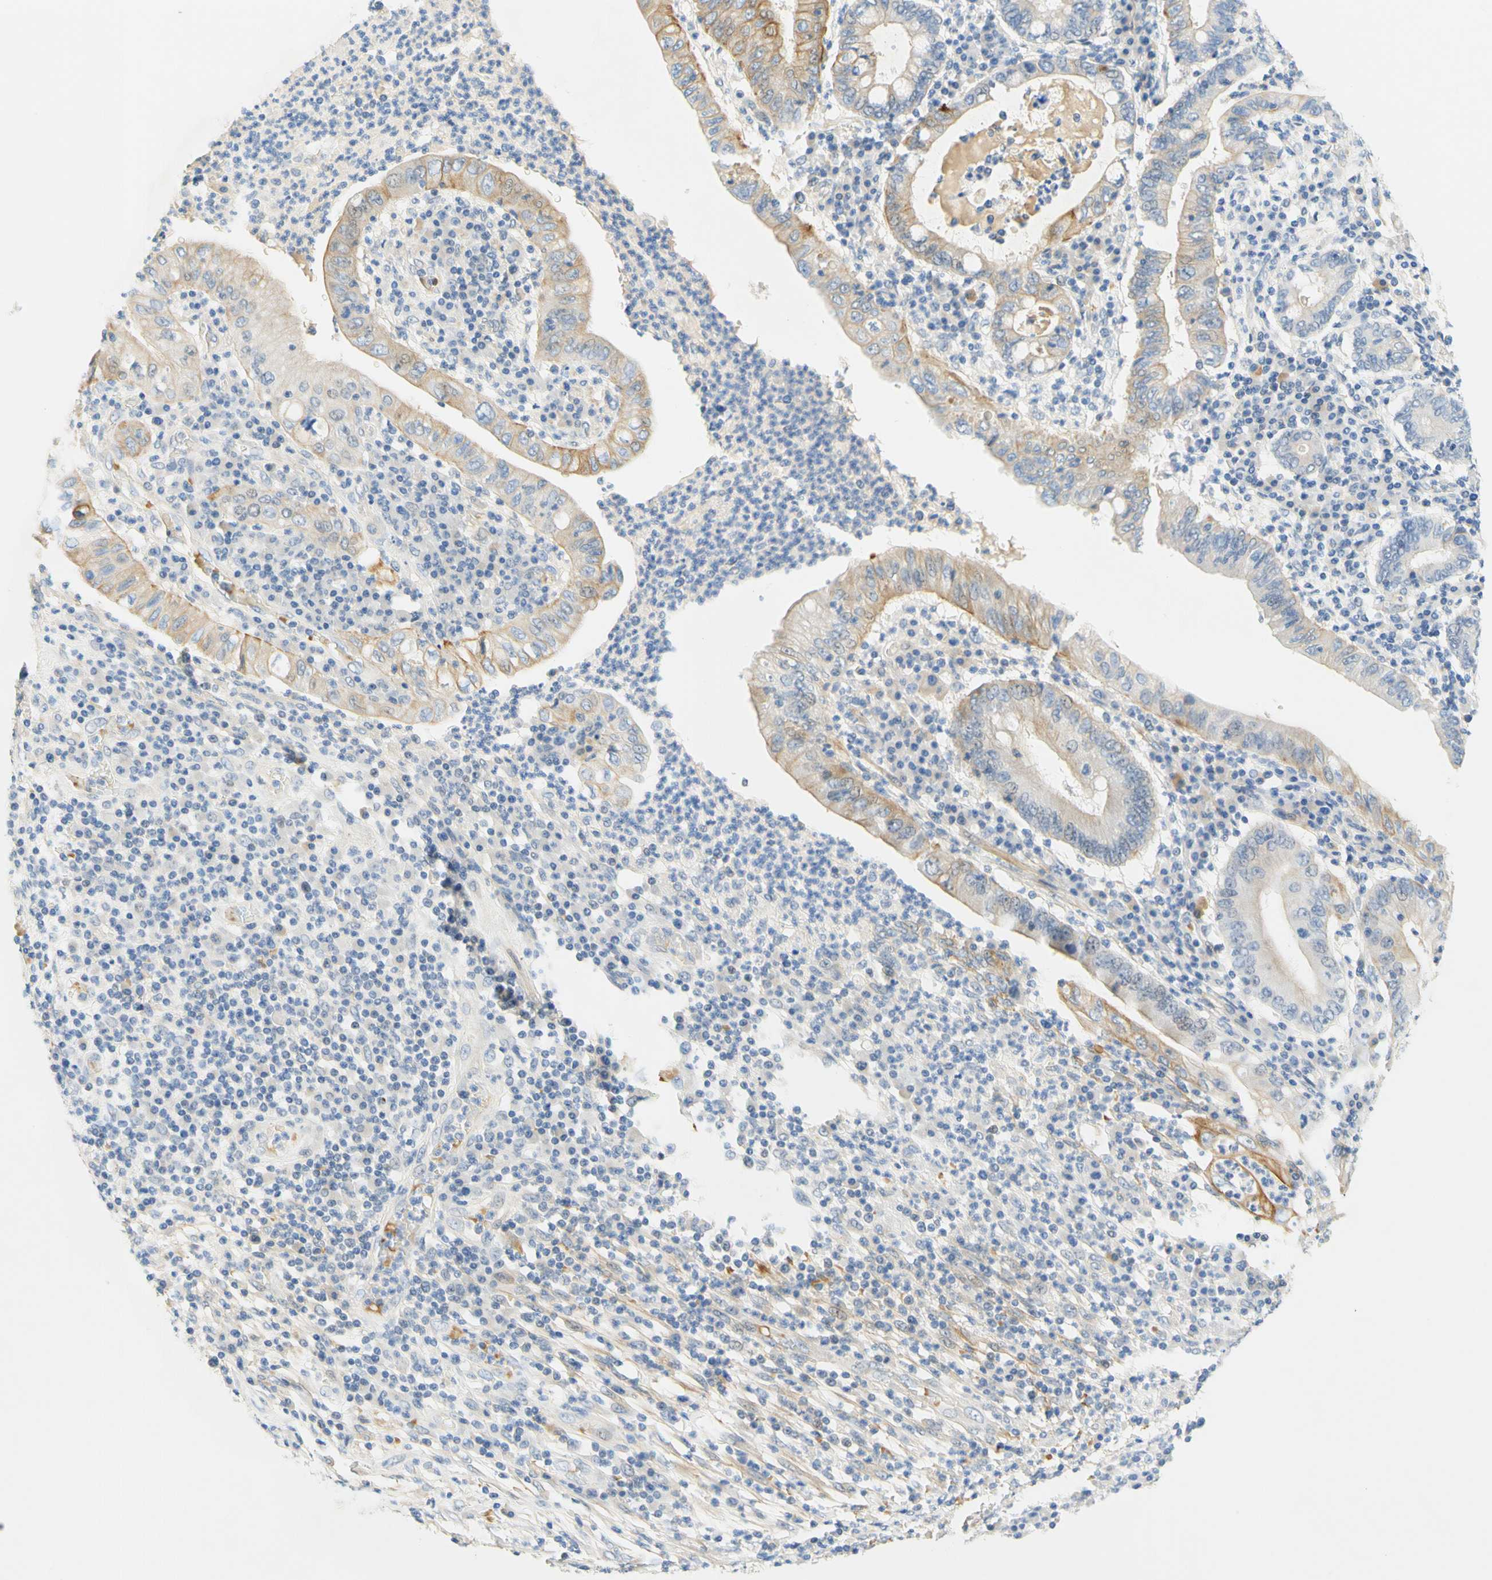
{"staining": {"intensity": "moderate", "quantity": ">75%", "location": "cytoplasmic/membranous"}, "tissue": "stomach cancer", "cell_type": "Tumor cells", "image_type": "cancer", "snomed": [{"axis": "morphology", "description": "Normal tissue, NOS"}, {"axis": "morphology", "description": "Adenocarcinoma, NOS"}, {"axis": "topography", "description": "Esophagus"}, {"axis": "topography", "description": "Stomach, upper"}, {"axis": "topography", "description": "Peripheral nerve tissue"}], "caption": "Stomach adenocarcinoma stained with DAB immunohistochemistry (IHC) displays medium levels of moderate cytoplasmic/membranous expression in approximately >75% of tumor cells.", "gene": "ENTREP2", "patient": {"sex": "male", "age": 62}}